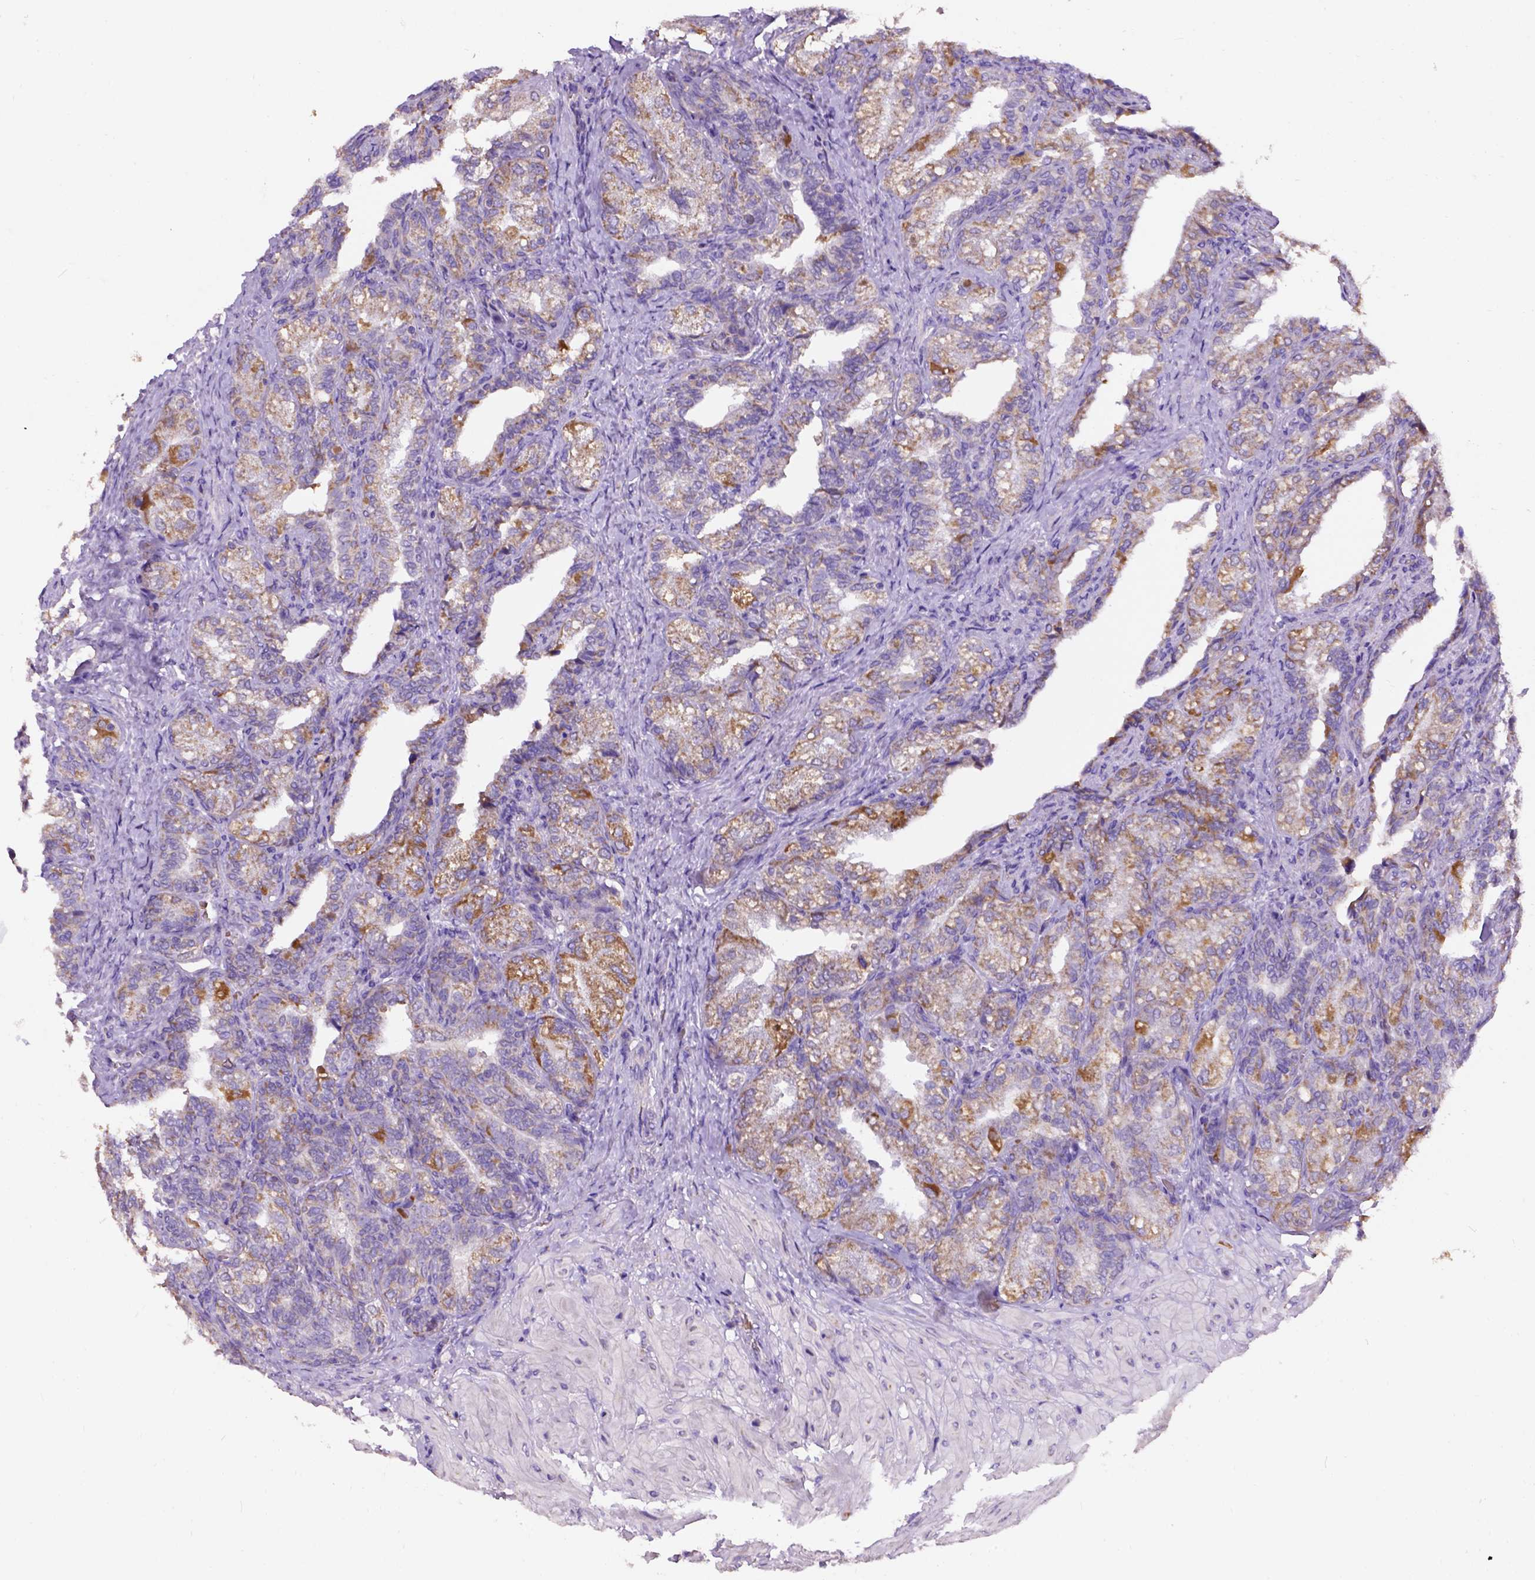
{"staining": {"intensity": "moderate", "quantity": ">75%", "location": "cytoplasmic/membranous"}, "tissue": "seminal vesicle", "cell_type": "Glandular cells", "image_type": "normal", "snomed": [{"axis": "morphology", "description": "Normal tissue, NOS"}, {"axis": "topography", "description": "Seminal veicle"}], "caption": "Protein expression by immunohistochemistry exhibits moderate cytoplasmic/membranous staining in about >75% of glandular cells in benign seminal vesicle.", "gene": "L2HGDH", "patient": {"sex": "male", "age": 57}}